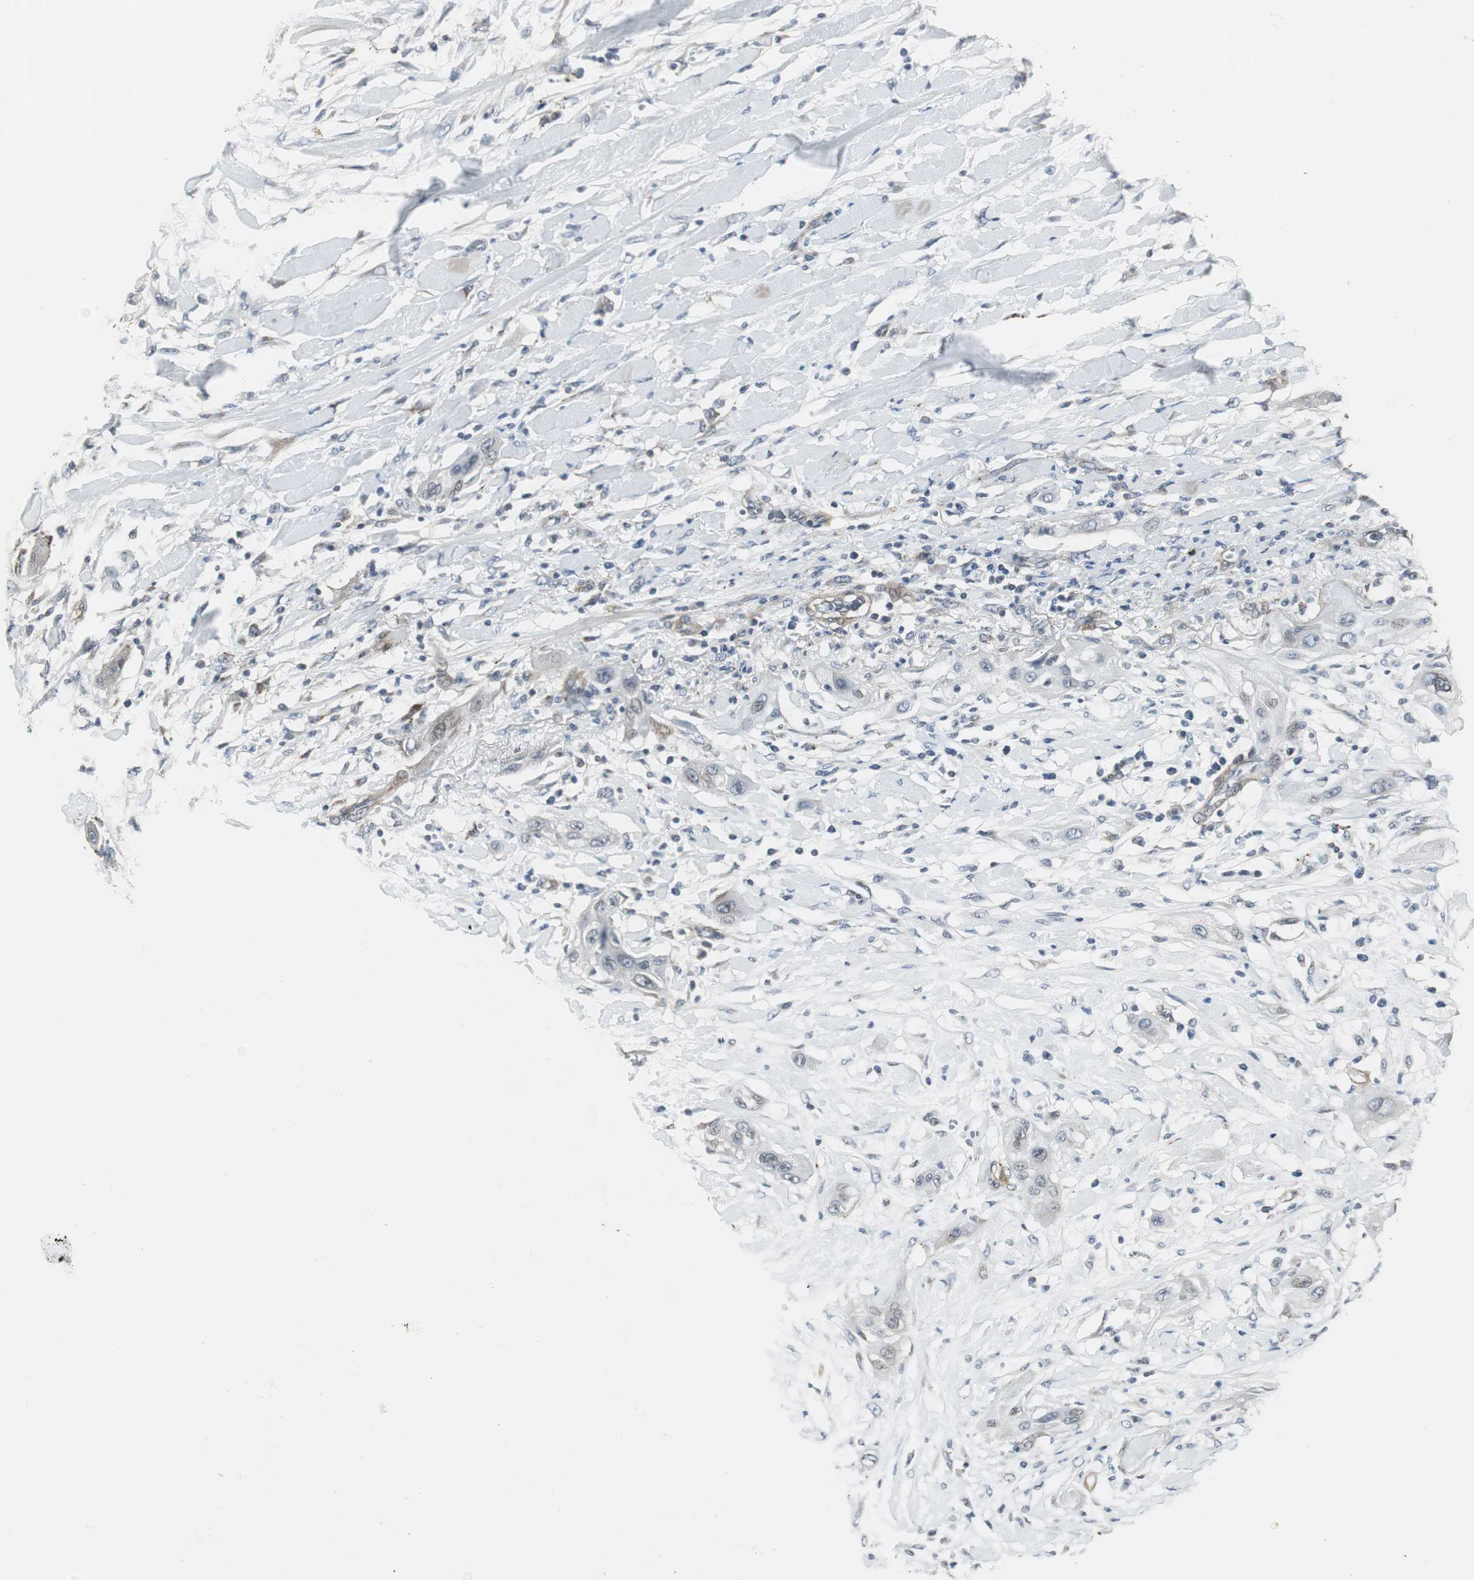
{"staining": {"intensity": "negative", "quantity": "none", "location": "none"}, "tissue": "lung cancer", "cell_type": "Tumor cells", "image_type": "cancer", "snomed": [{"axis": "morphology", "description": "Squamous cell carcinoma, NOS"}, {"axis": "topography", "description": "Lung"}], "caption": "A histopathology image of lung squamous cell carcinoma stained for a protein exhibits no brown staining in tumor cells. Brightfield microscopy of IHC stained with DAB (3,3'-diaminobenzidine) (brown) and hematoxylin (blue), captured at high magnification.", "gene": "SCYL3", "patient": {"sex": "female", "age": 47}}